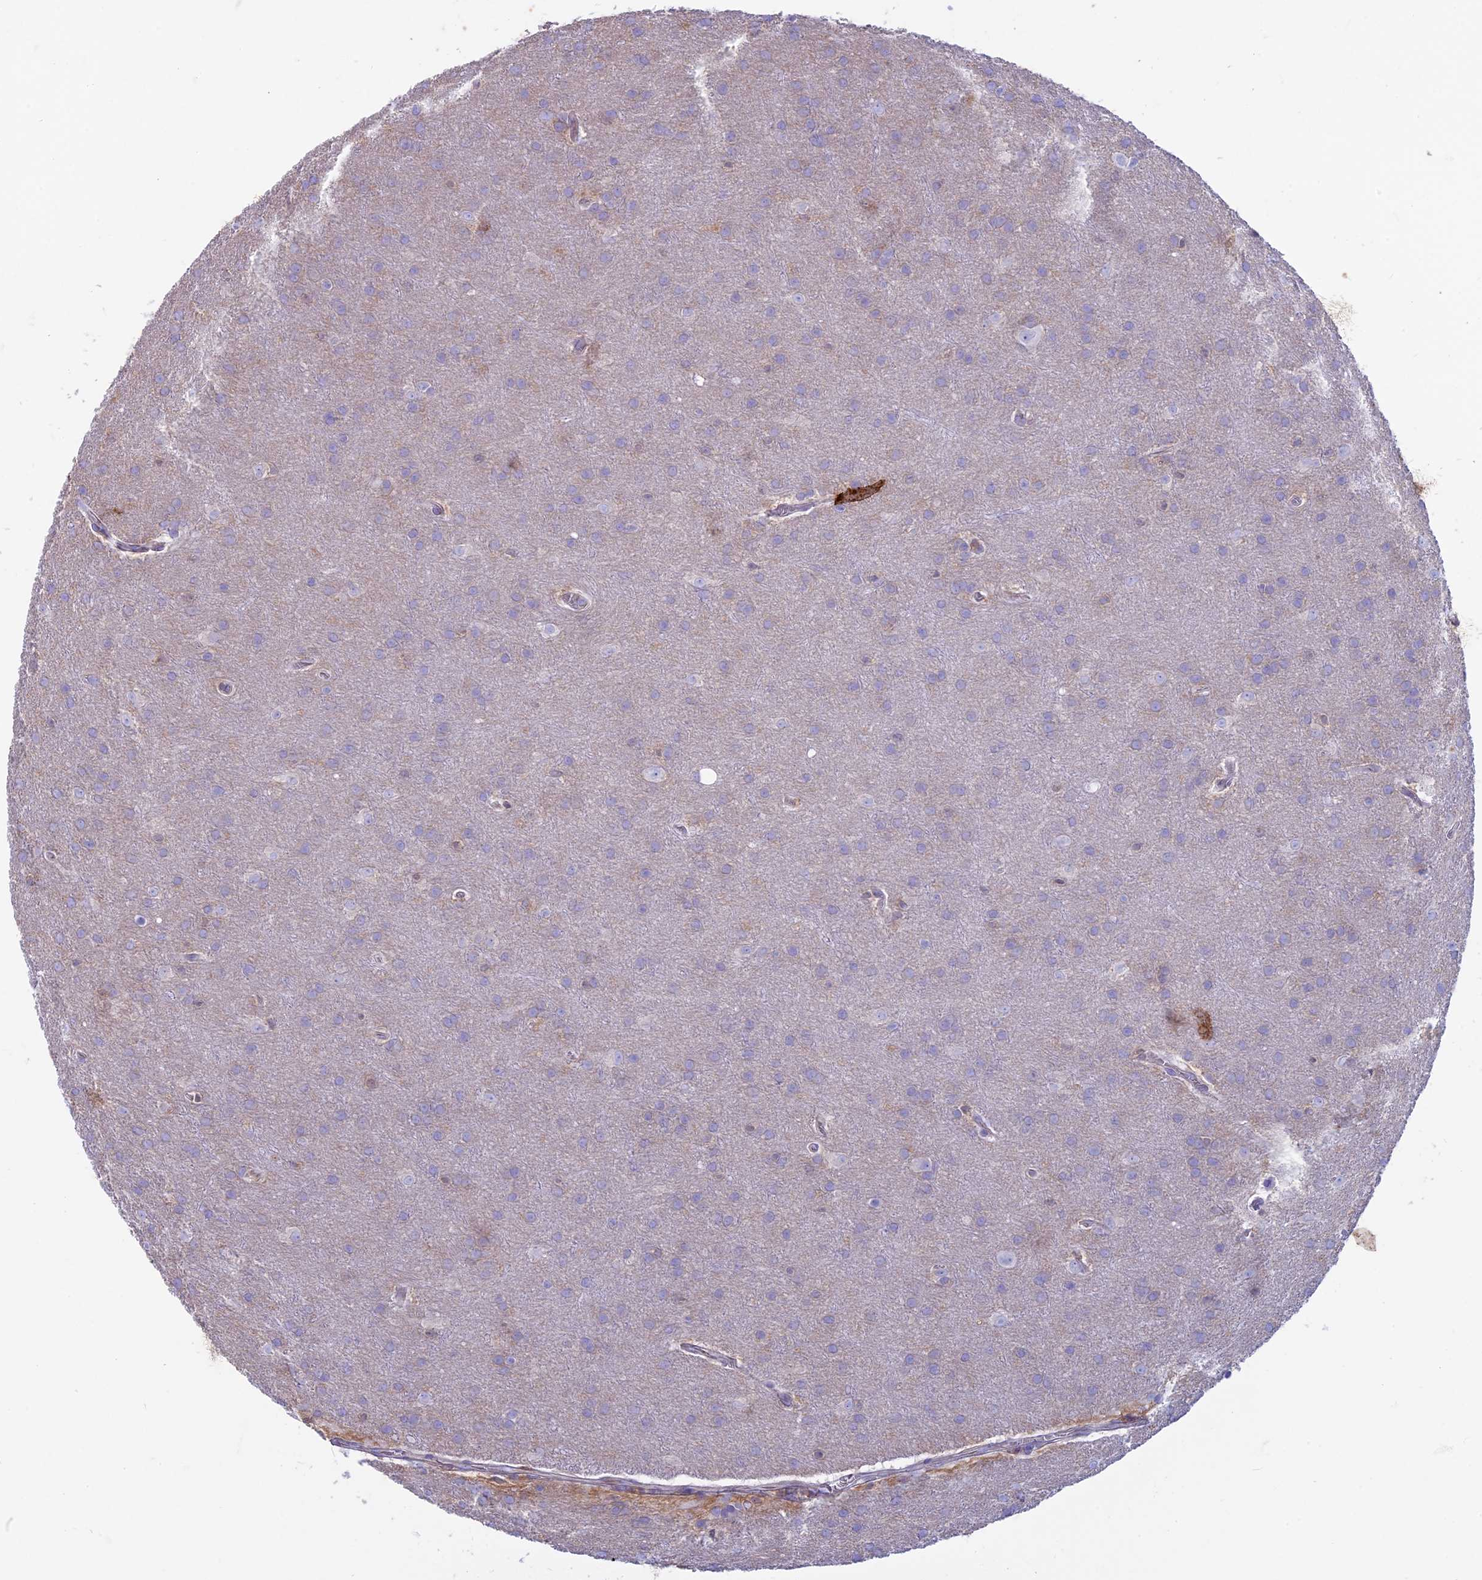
{"staining": {"intensity": "negative", "quantity": "none", "location": "none"}, "tissue": "glioma", "cell_type": "Tumor cells", "image_type": "cancer", "snomed": [{"axis": "morphology", "description": "Glioma, malignant, Low grade"}, {"axis": "topography", "description": "Brain"}], "caption": "Protein analysis of malignant low-grade glioma demonstrates no significant expression in tumor cells.", "gene": "CDAN1", "patient": {"sex": "female", "age": 32}}